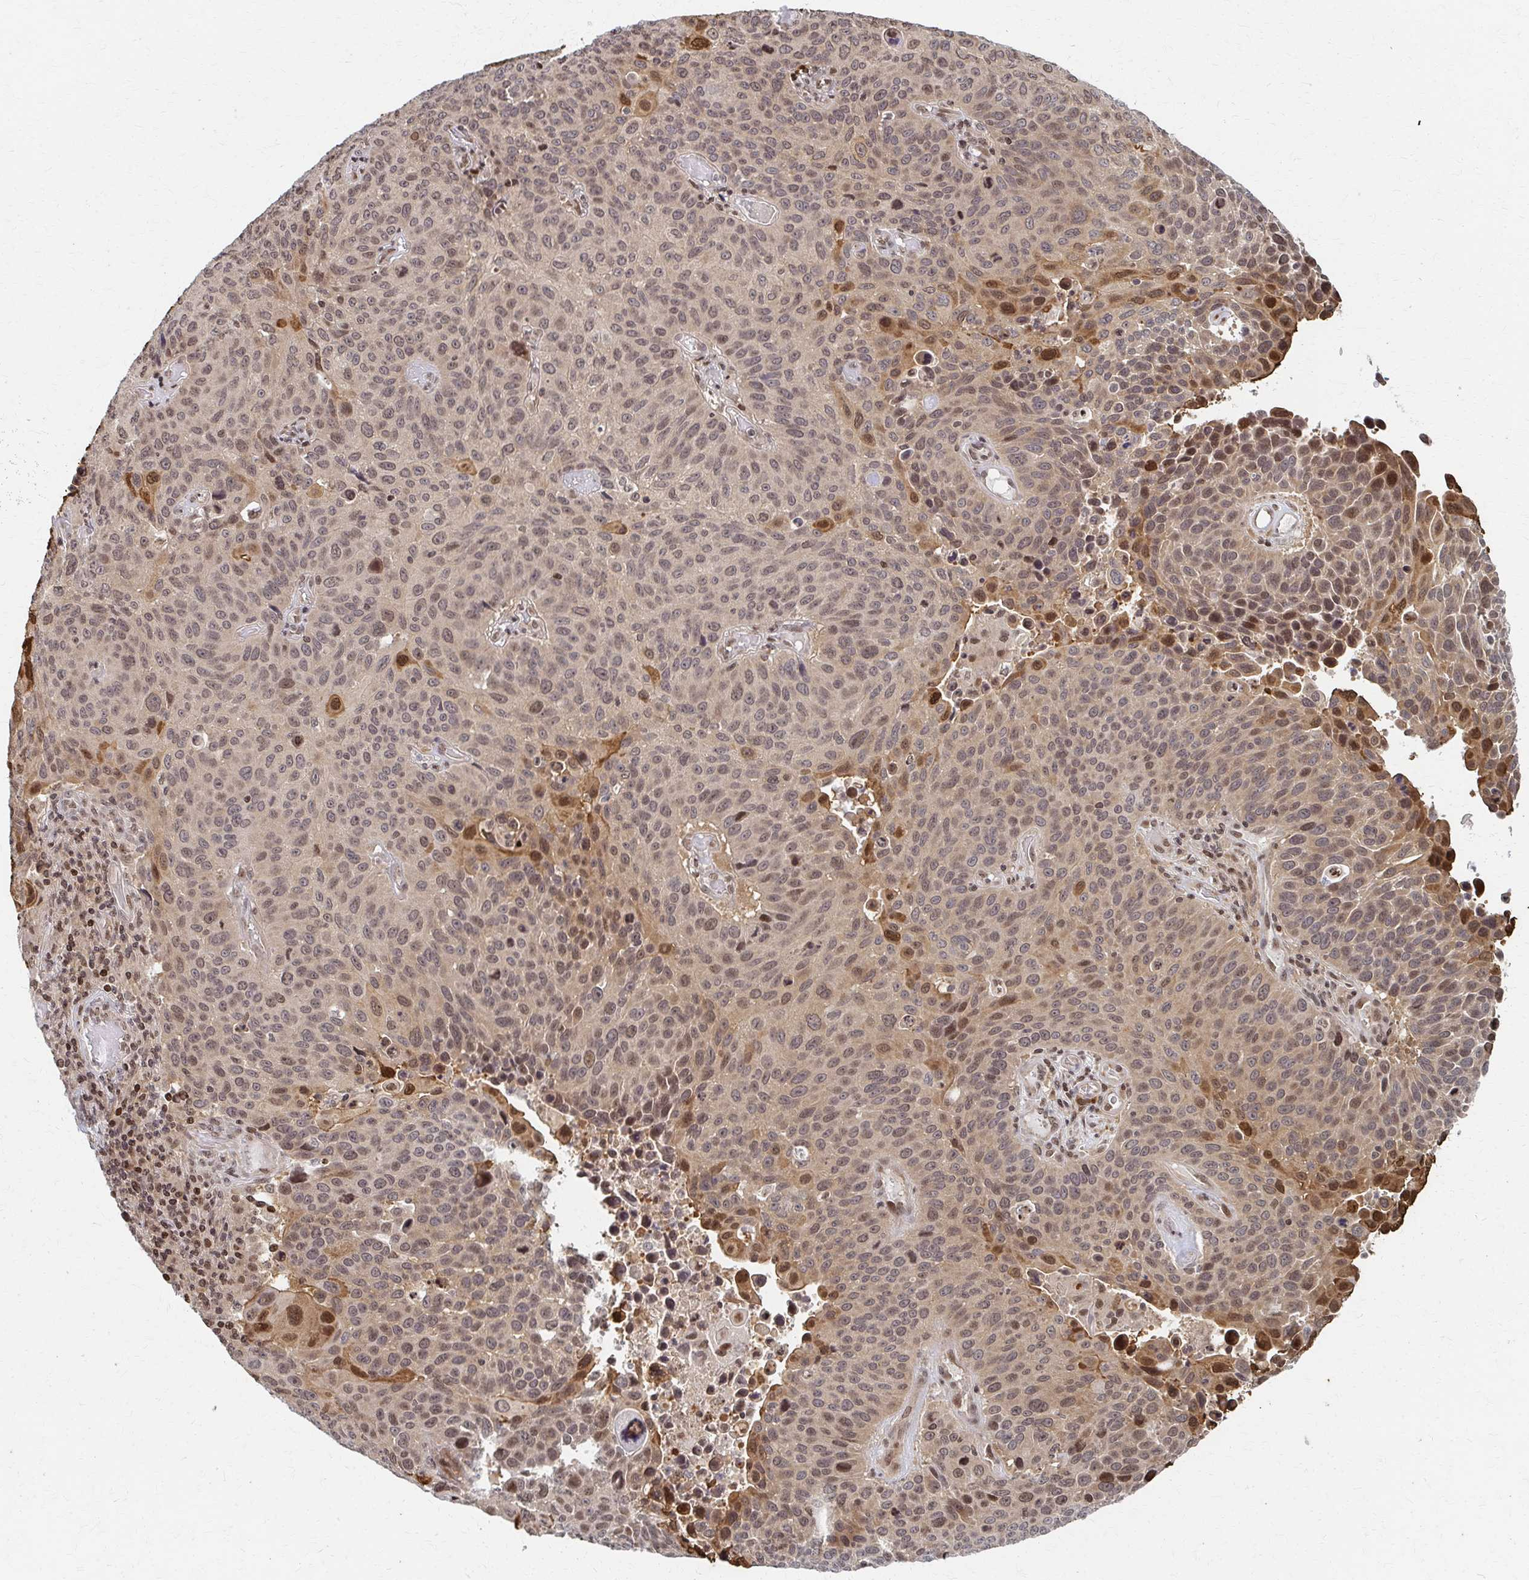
{"staining": {"intensity": "weak", "quantity": "25%-75%", "location": "nuclear"}, "tissue": "lung cancer", "cell_type": "Tumor cells", "image_type": "cancer", "snomed": [{"axis": "morphology", "description": "Squamous cell carcinoma, NOS"}, {"axis": "topography", "description": "Lung"}], "caption": "Immunohistochemistry (IHC) micrograph of neoplastic tissue: squamous cell carcinoma (lung) stained using immunohistochemistry (IHC) displays low levels of weak protein expression localized specifically in the nuclear of tumor cells, appearing as a nuclear brown color.", "gene": "PSMD7", "patient": {"sex": "male", "age": 68}}